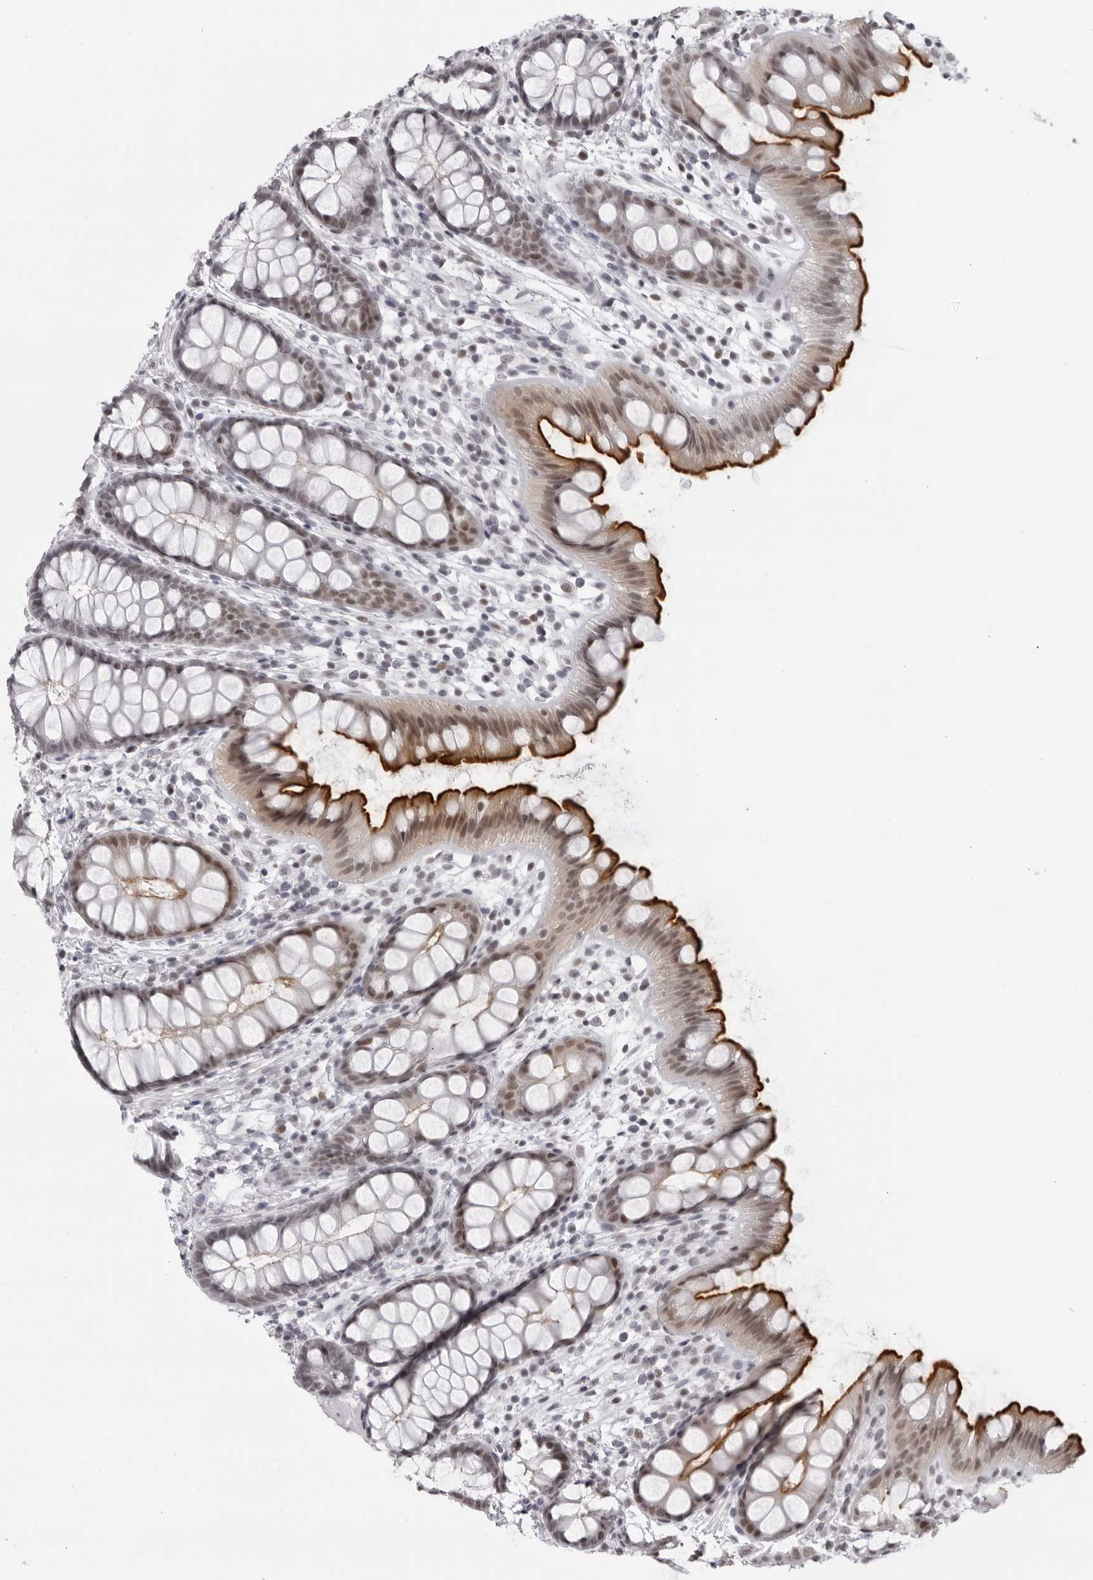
{"staining": {"intensity": "strong", "quantity": "25%-75%", "location": "cytoplasmic/membranous,nuclear"}, "tissue": "rectum", "cell_type": "Glandular cells", "image_type": "normal", "snomed": [{"axis": "morphology", "description": "Normal tissue, NOS"}, {"axis": "topography", "description": "Rectum"}], "caption": "A high amount of strong cytoplasmic/membranous,nuclear positivity is identified in approximately 25%-75% of glandular cells in normal rectum.", "gene": "ESPN", "patient": {"sex": "female", "age": 65}}